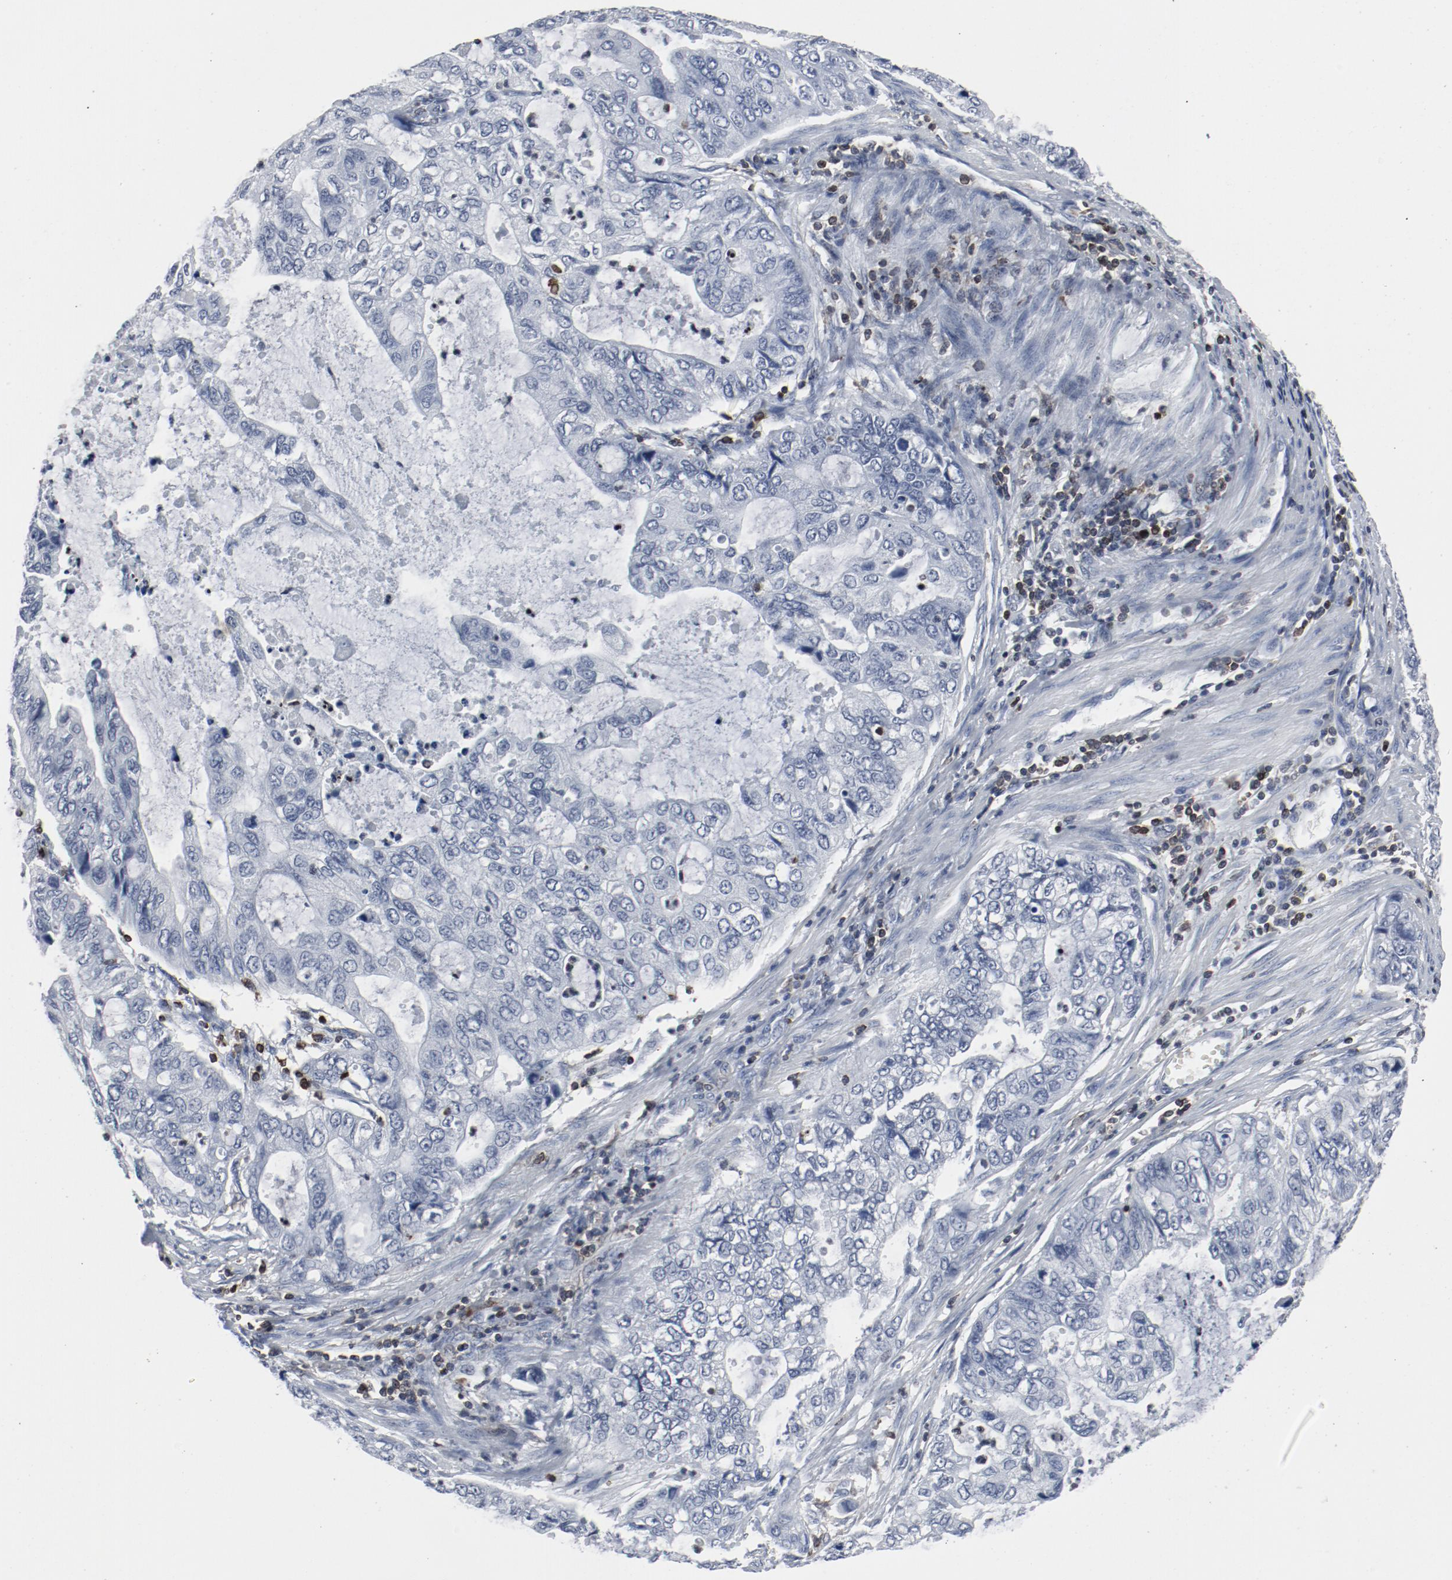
{"staining": {"intensity": "negative", "quantity": "none", "location": "none"}, "tissue": "stomach cancer", "cell_type": "Tumor cells", "image_type": "cancer", "snomed": [{"axis": "morphology", "description": "Adenocarcinoma, NOS"}, {"axis": "topography", "description": "Stomach, upper"}], "caption": "Stomach adenocarcinoma was stained to show a protein in brown. There is no significant staining in tumor cells.", "gene": "LCP2", "patient": {"sex": "female", "age": 52}}